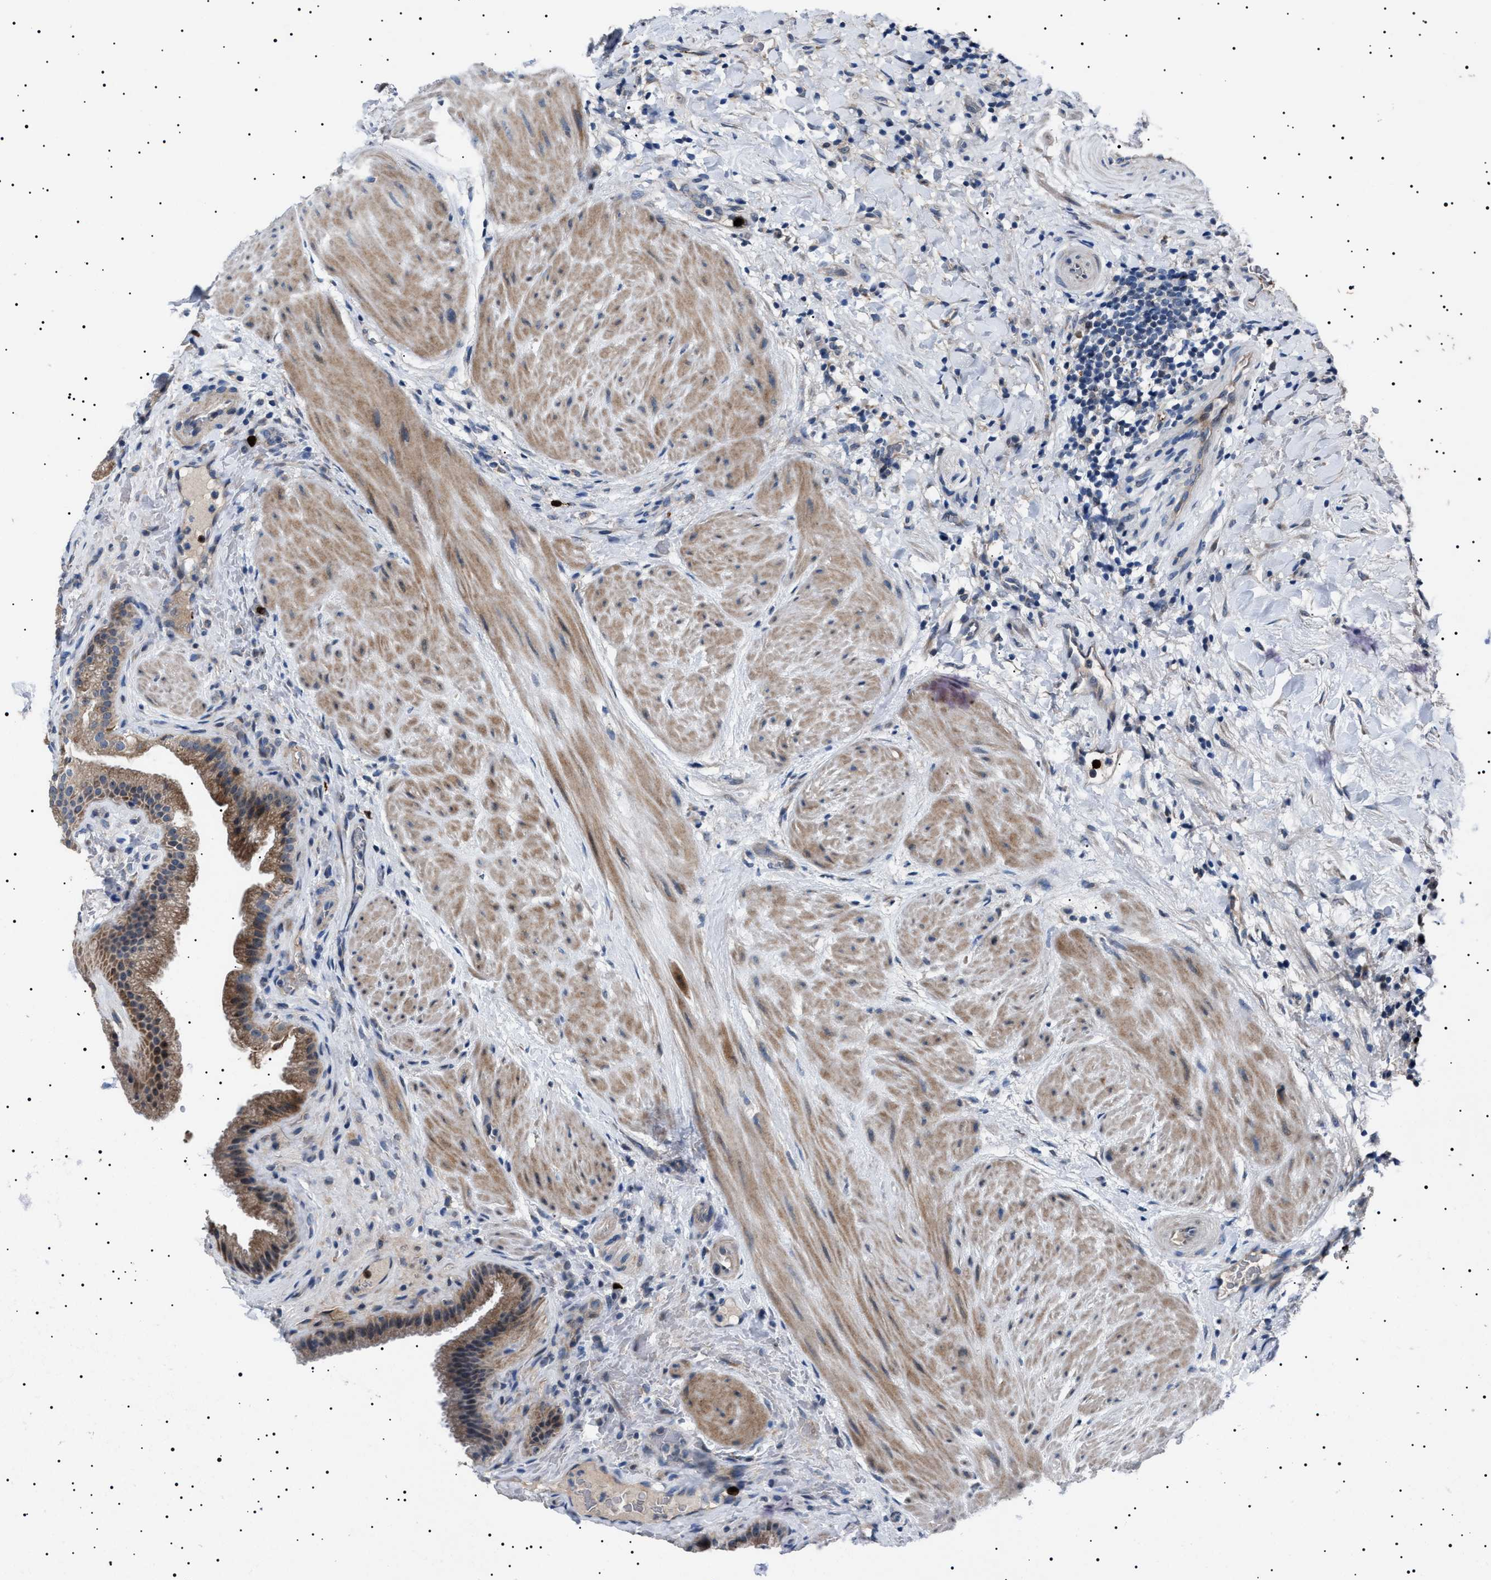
{"staining": {"intensity": "moderate", "quantity": ">75%", "location": "cytoplasmic/membranous"}, "tissue": "gallbladder", "cell_type": "Glandular cells", "image_type": "normal", "snomed": [{"axis": "morphology", "description": "Normal tissue, NOS"}, {"axis": "topography", "description": "Gallbladder"}], "caption": "A high-resolution micrograph shows immunohistochemistry (IHC) staining of unremarkable gallbladder, which reveals moderate cytoplasmic/membranous expression in about >75% of glandular cells.", "gene": "PTRH1", "patient": {"sex": "male", "age": 49}}